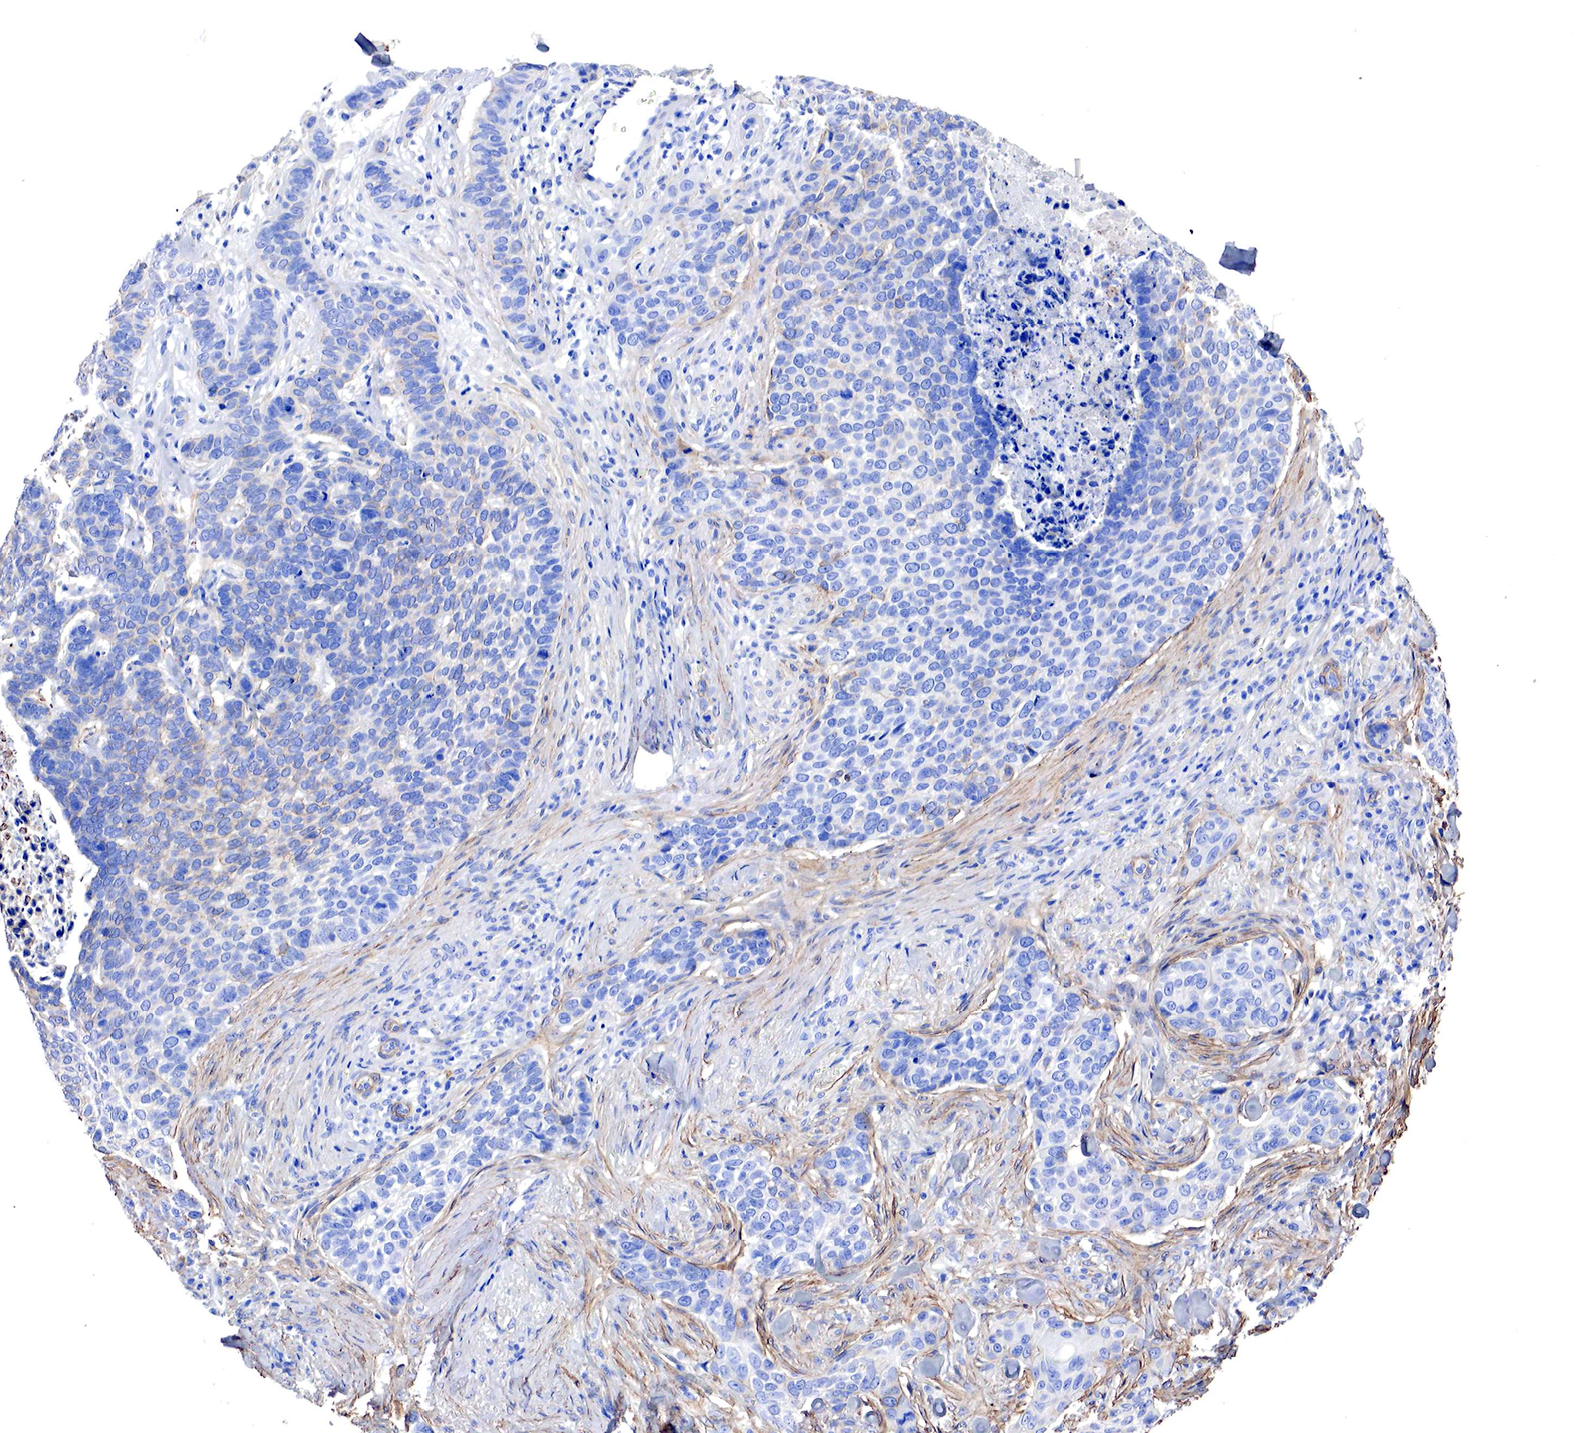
{"staining": {"intensity": "negative", "quantity": "none", "location": "none"}, "tissue": "skin cancer", "cell_type": "Tumor cells", "image_type": "cancer", "snomed": [{"axis": "morphology", "description": "Normal tissue, NOS"}, {"axis": "morphology", "description": "Basal cell carcinoma"}, {"axis": "topography", "description": "Skin"}], "caption": "The photomicrograph shows no staining of tumor cells in skin basal cell carcinoma.", "gene": "TPM1", "patient": {"sex": "male", "age": 81}}